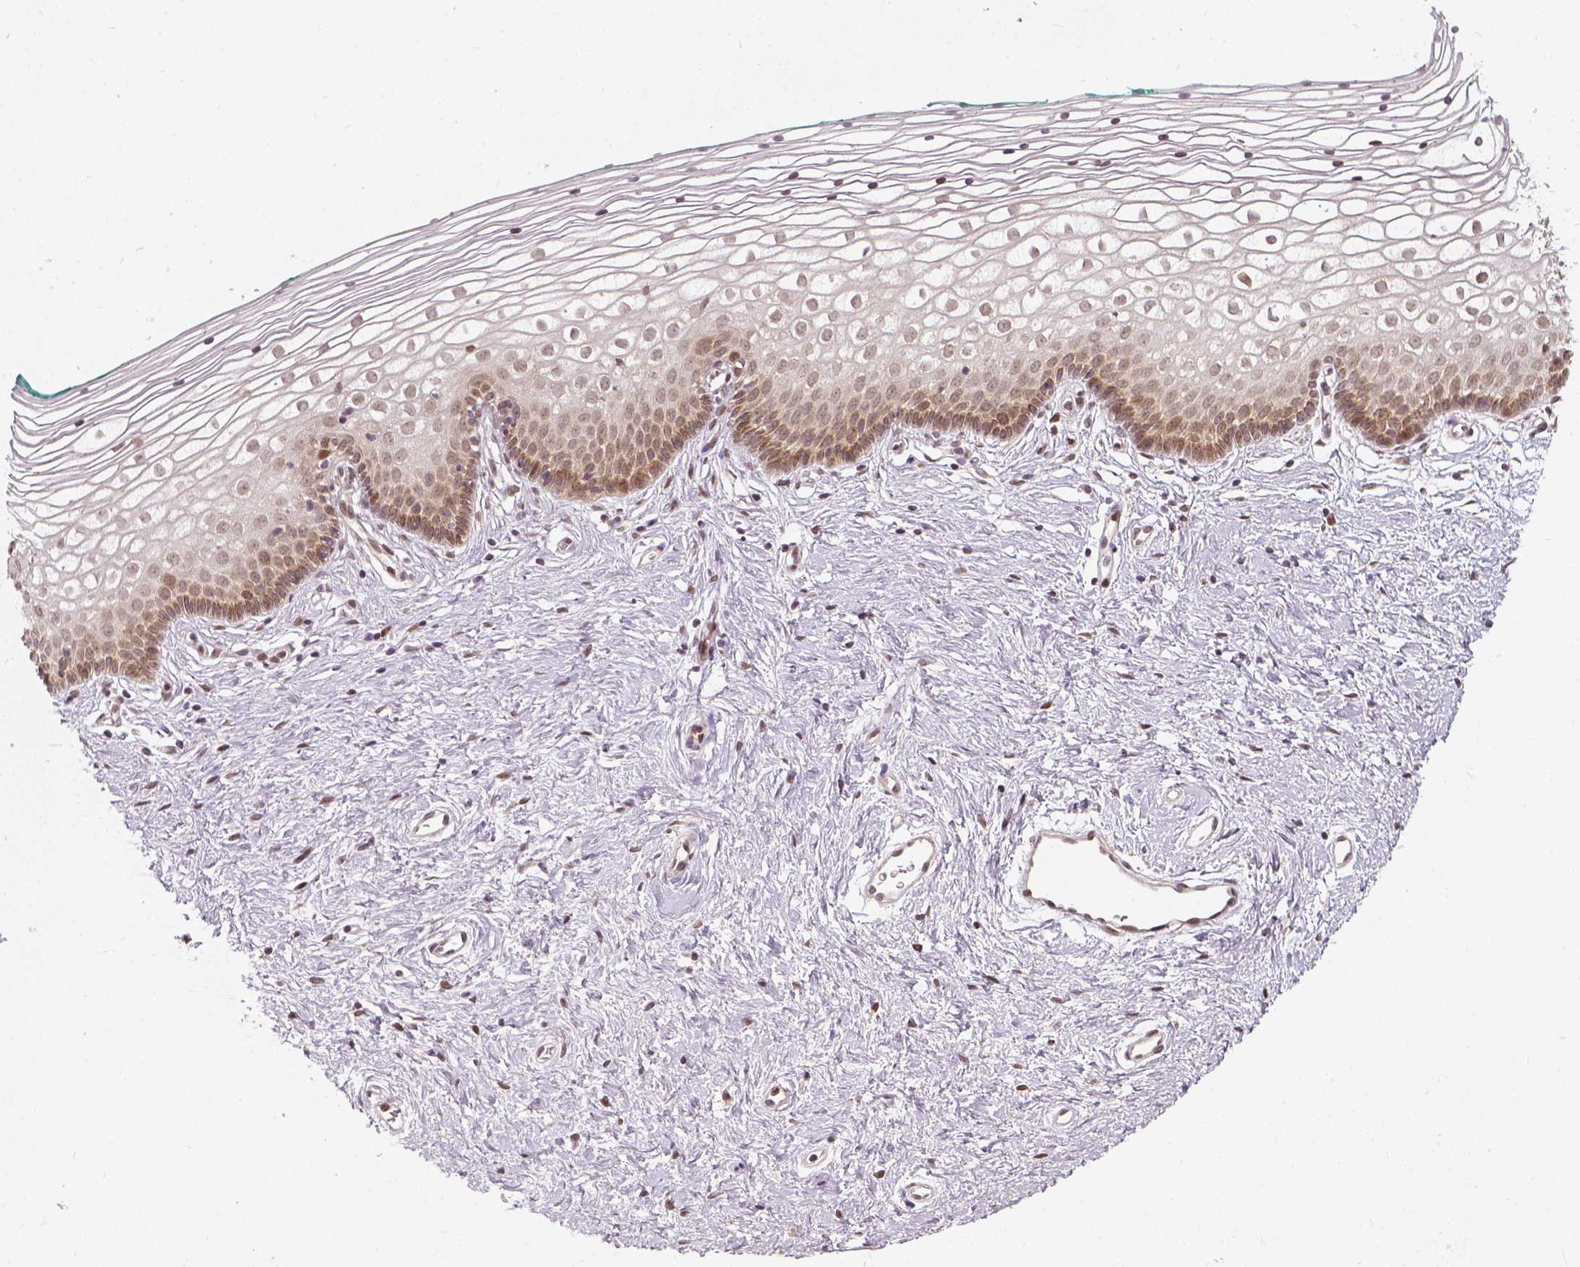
{"staining": {"intensity": "weak", "quantity": ">75%", "location": "cytoplasmic/membranous,nuclear"}, "tissue": "vagina", "cell_type": "Squamous epithelial cells", "image_type": "normal", "snomed": [{"axis": "morphology", "description": "Normal tissue, NOS"}, {"axis": "topography", "description": "Vagina"}], "caption": "The photomicrograph shows a brown stain indicating the presence of a protein in the cytoplasmic/membranous,nuclear of squamous epithelial cells in vagina. The staining was performed using DAB (3,3'-diaminobenzidine) to visualize the protein expression in brown, while the nuclei were stained in blue with hematoxylin (Magnification: 20x).", "gene": "ZMAT3", "patient": {"sex": "female", "age": 36}}